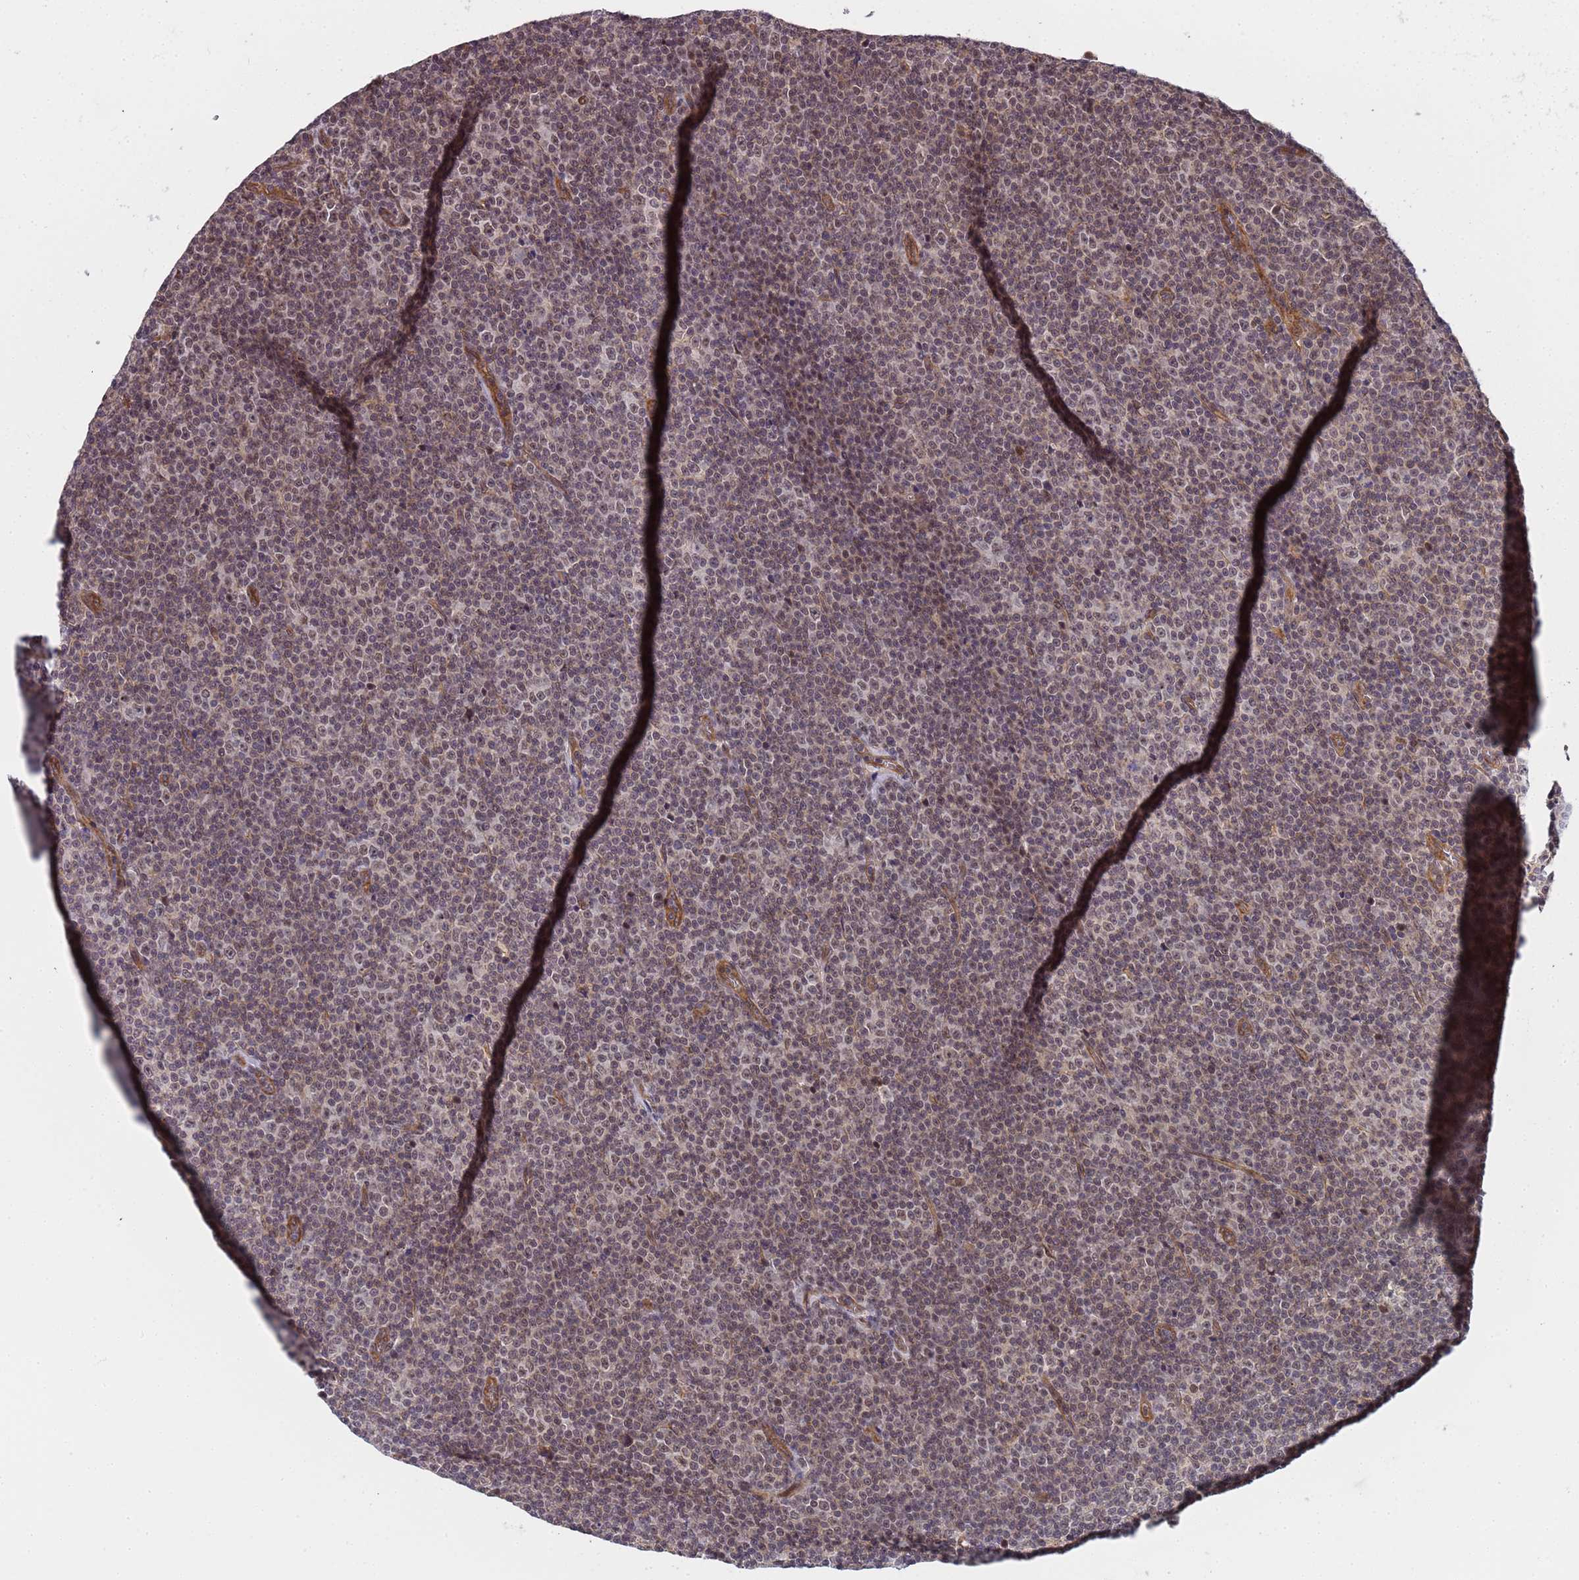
{"staining": {"intensity": "weak", "quantity": "25%-75%", "location": "nuclear"}, "tissue": "lymphoma", "cell_type": "Tumor cells", "image_type": "cancer", "snomed": [{"axis": "morphology", "description": "Malignant lymphoma, non-Hodgkin's type, Low grade"}, {"axis": "topography", "description": "Lymph node"}], "caption": "Tumor cells demonstrate low levels of weak nuclear staining in approximately 25%-75% of cells in human malignant lymphoma, non-Hodgkin's type (low-grade).", "gene": "EMC2", "patient": {"sex": "female", "age": 67}}